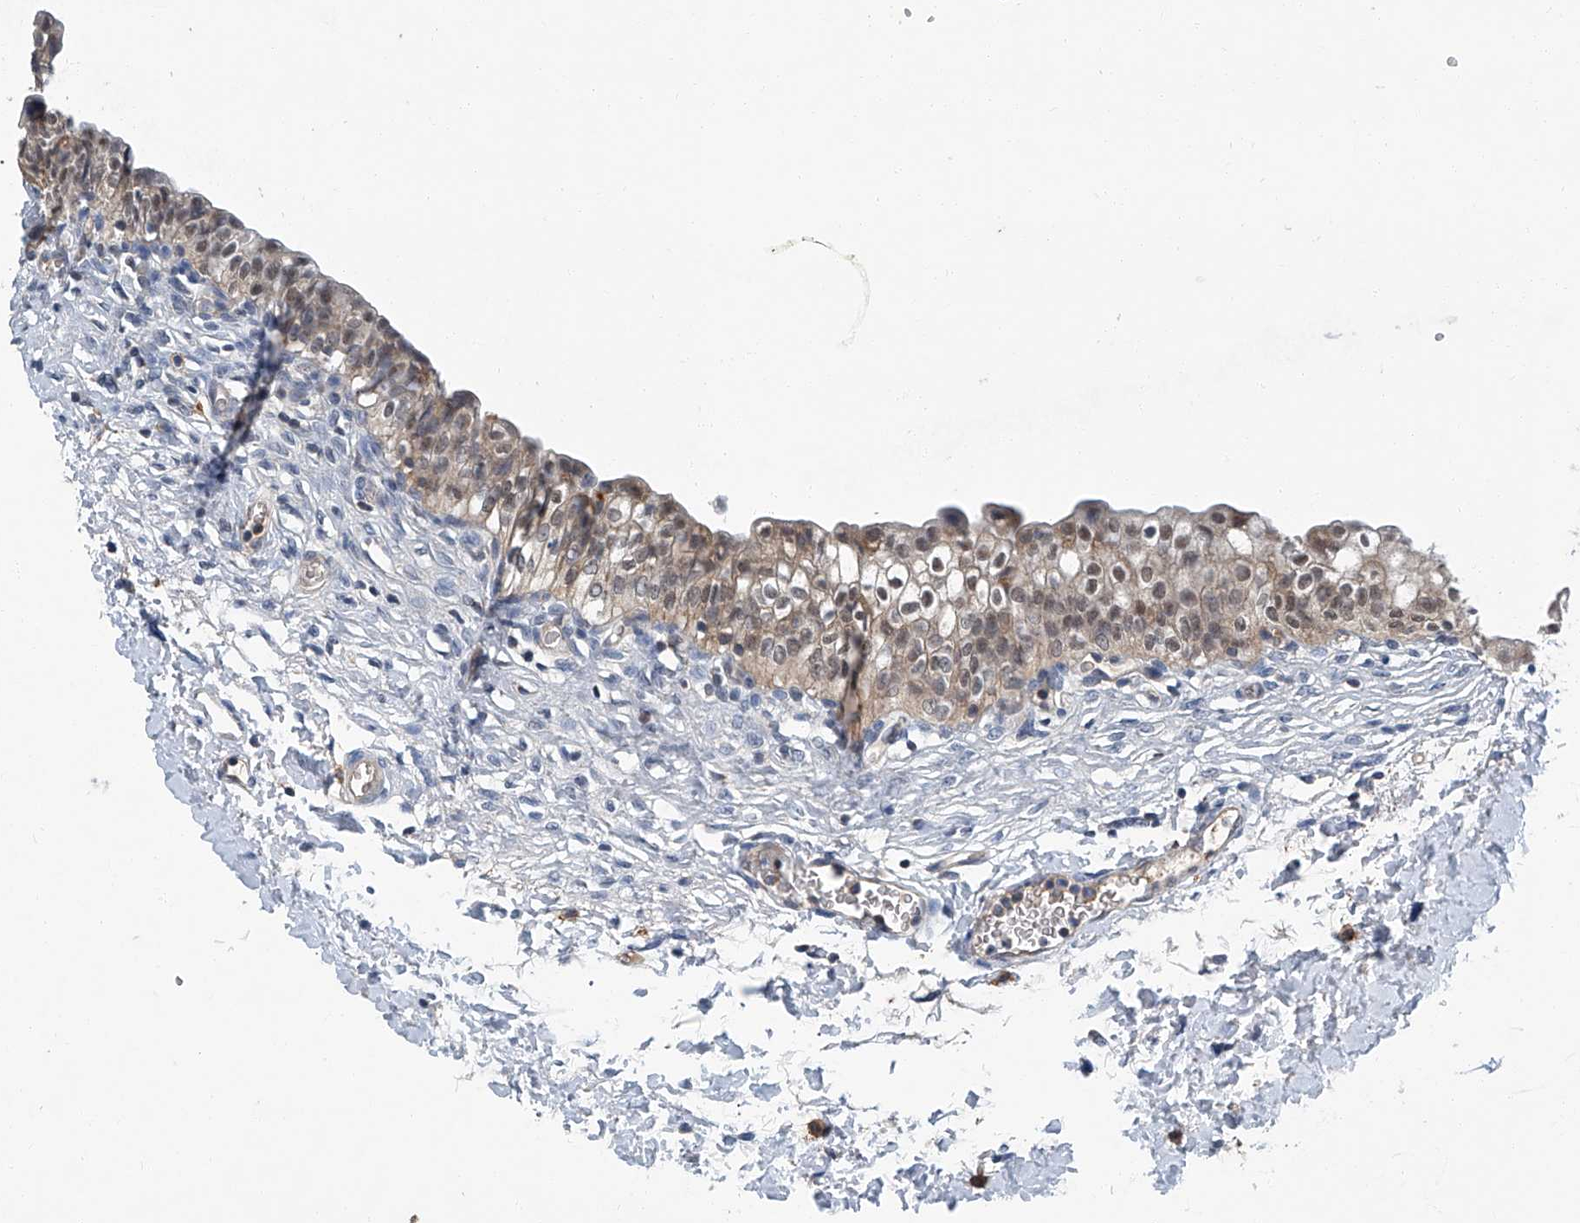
{"staining": {"intensity": "moderate", "quantity": "25%-75%", "location": "cytoplasmic/membranous,nuclear"}, "tissue": "urinary bladder", "cell_type": "Urothelial cells", "image_type": "normal", "snomed": [{"axis": "morphology", "description": "Normal tissue, NOS"}, {"axis": "topography", "description": "Urinary bladder"}], "caption": "DAB immunohistochemical staining of normal urinary bladder exhibits moderate cytoplasmic/membranous,nuclear protein expression in approximately 25%-75% of urothelial cells. The staining was performed using DAB (3,3'-diaminobenzidine) to visualize the protein expression in brown, while the nuclei were stained in blue with hematoxylin (Magnification: 20x).", "gene": "CLK1", "patient": {"sex": "male", "age": 55}}